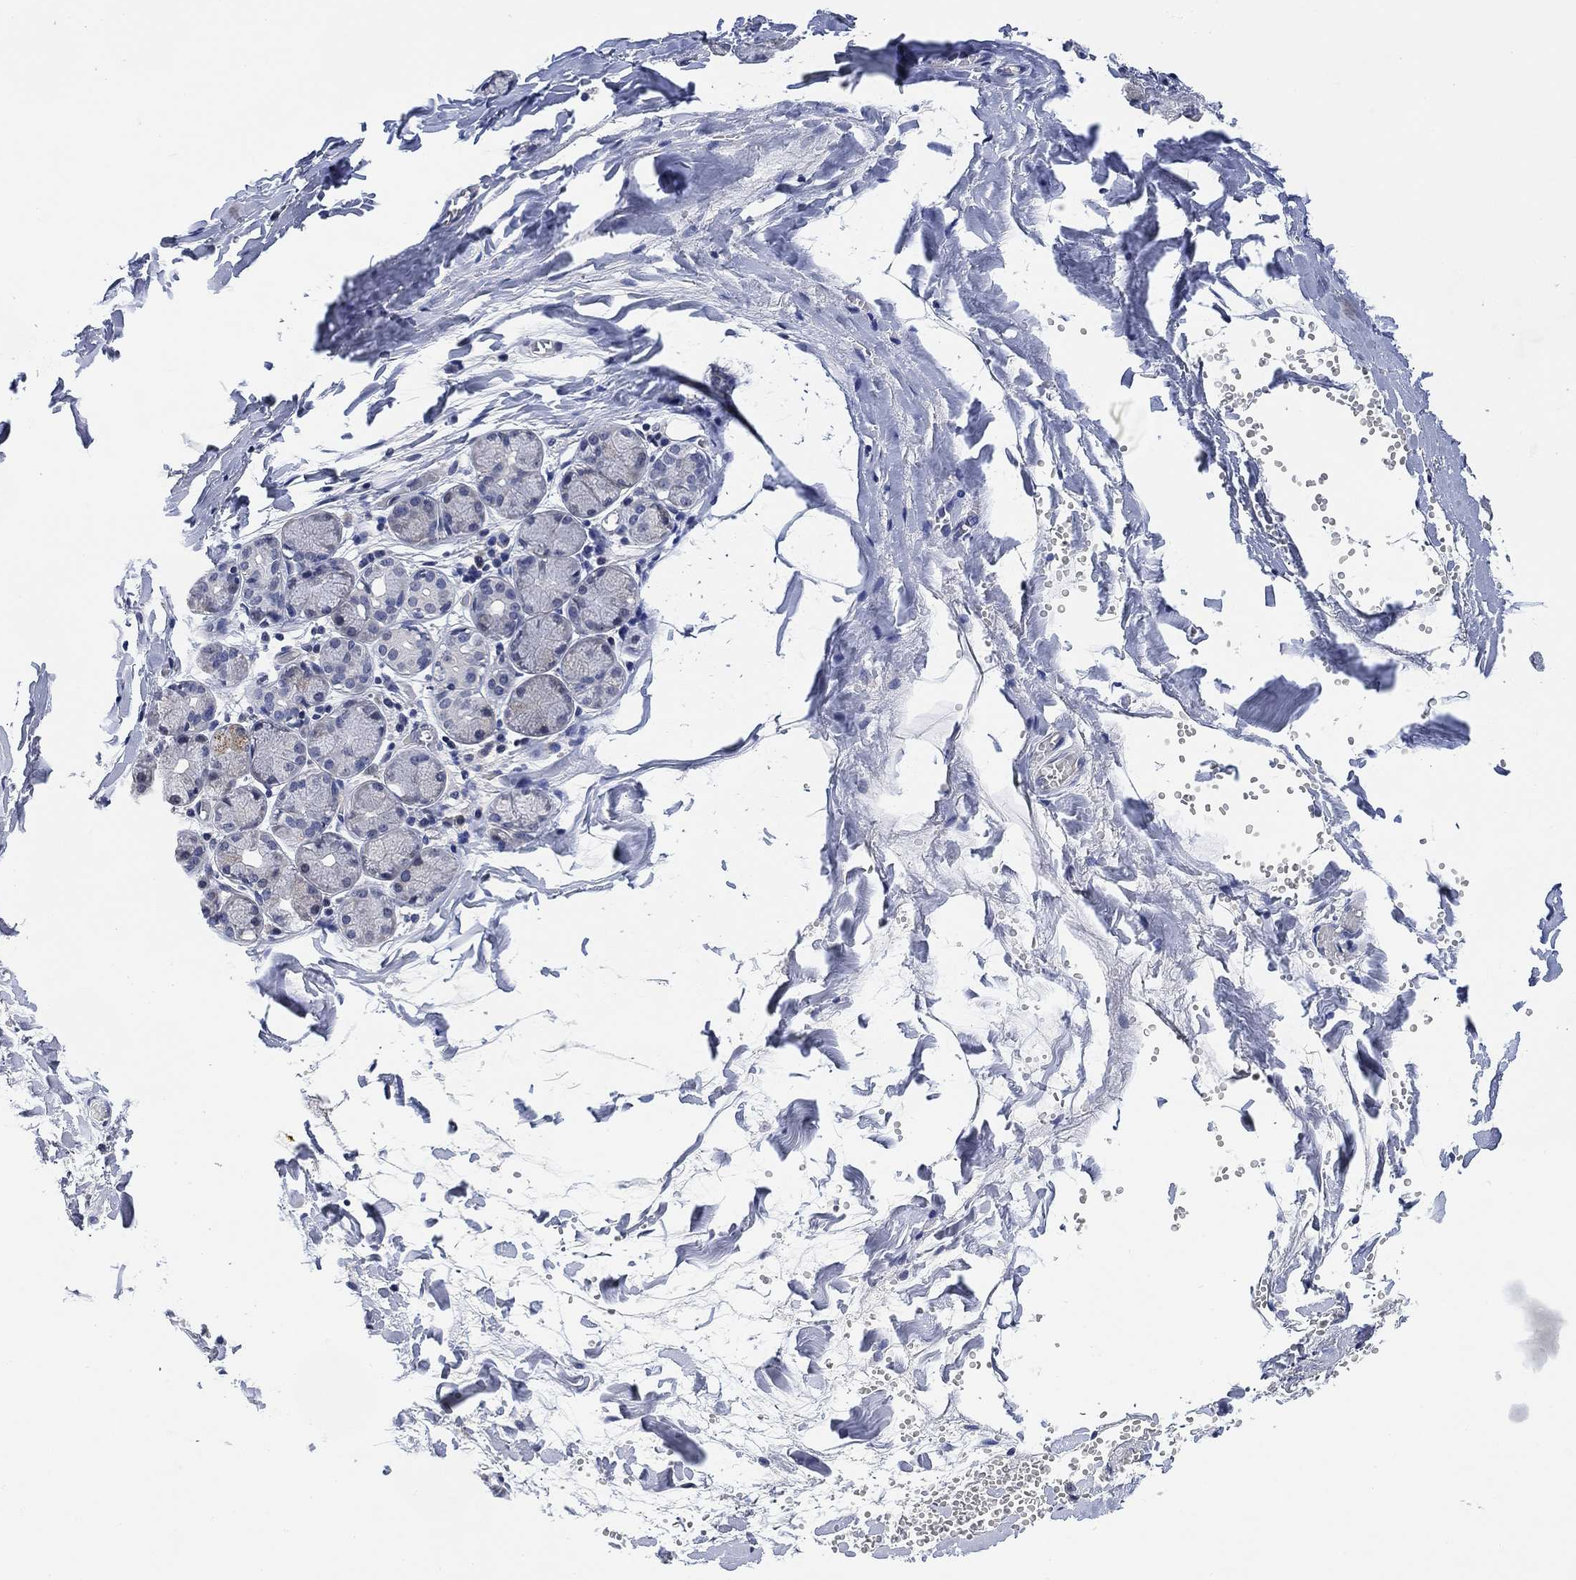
{"staining": {"intensity": "negative", "quantity": "none", "location": "none"}, "tissue": "salivary gland", "cell_type": "Glandular cells", "image_type": "normal", "snomed": [{"axis": "morphology", "description": "Normal tissue, NOS"}, {"axis": "topography", "description": "Salivary gland"}, {"axis": "topography", "description": "Peripheral nerve tissue"}], "caption": "Immunohistochemical staining of benign salivary gland demonstrates no significant positivity in glandular cells.", "gene": "DAZL", "patient": {"sex": "female", "age": 24}}